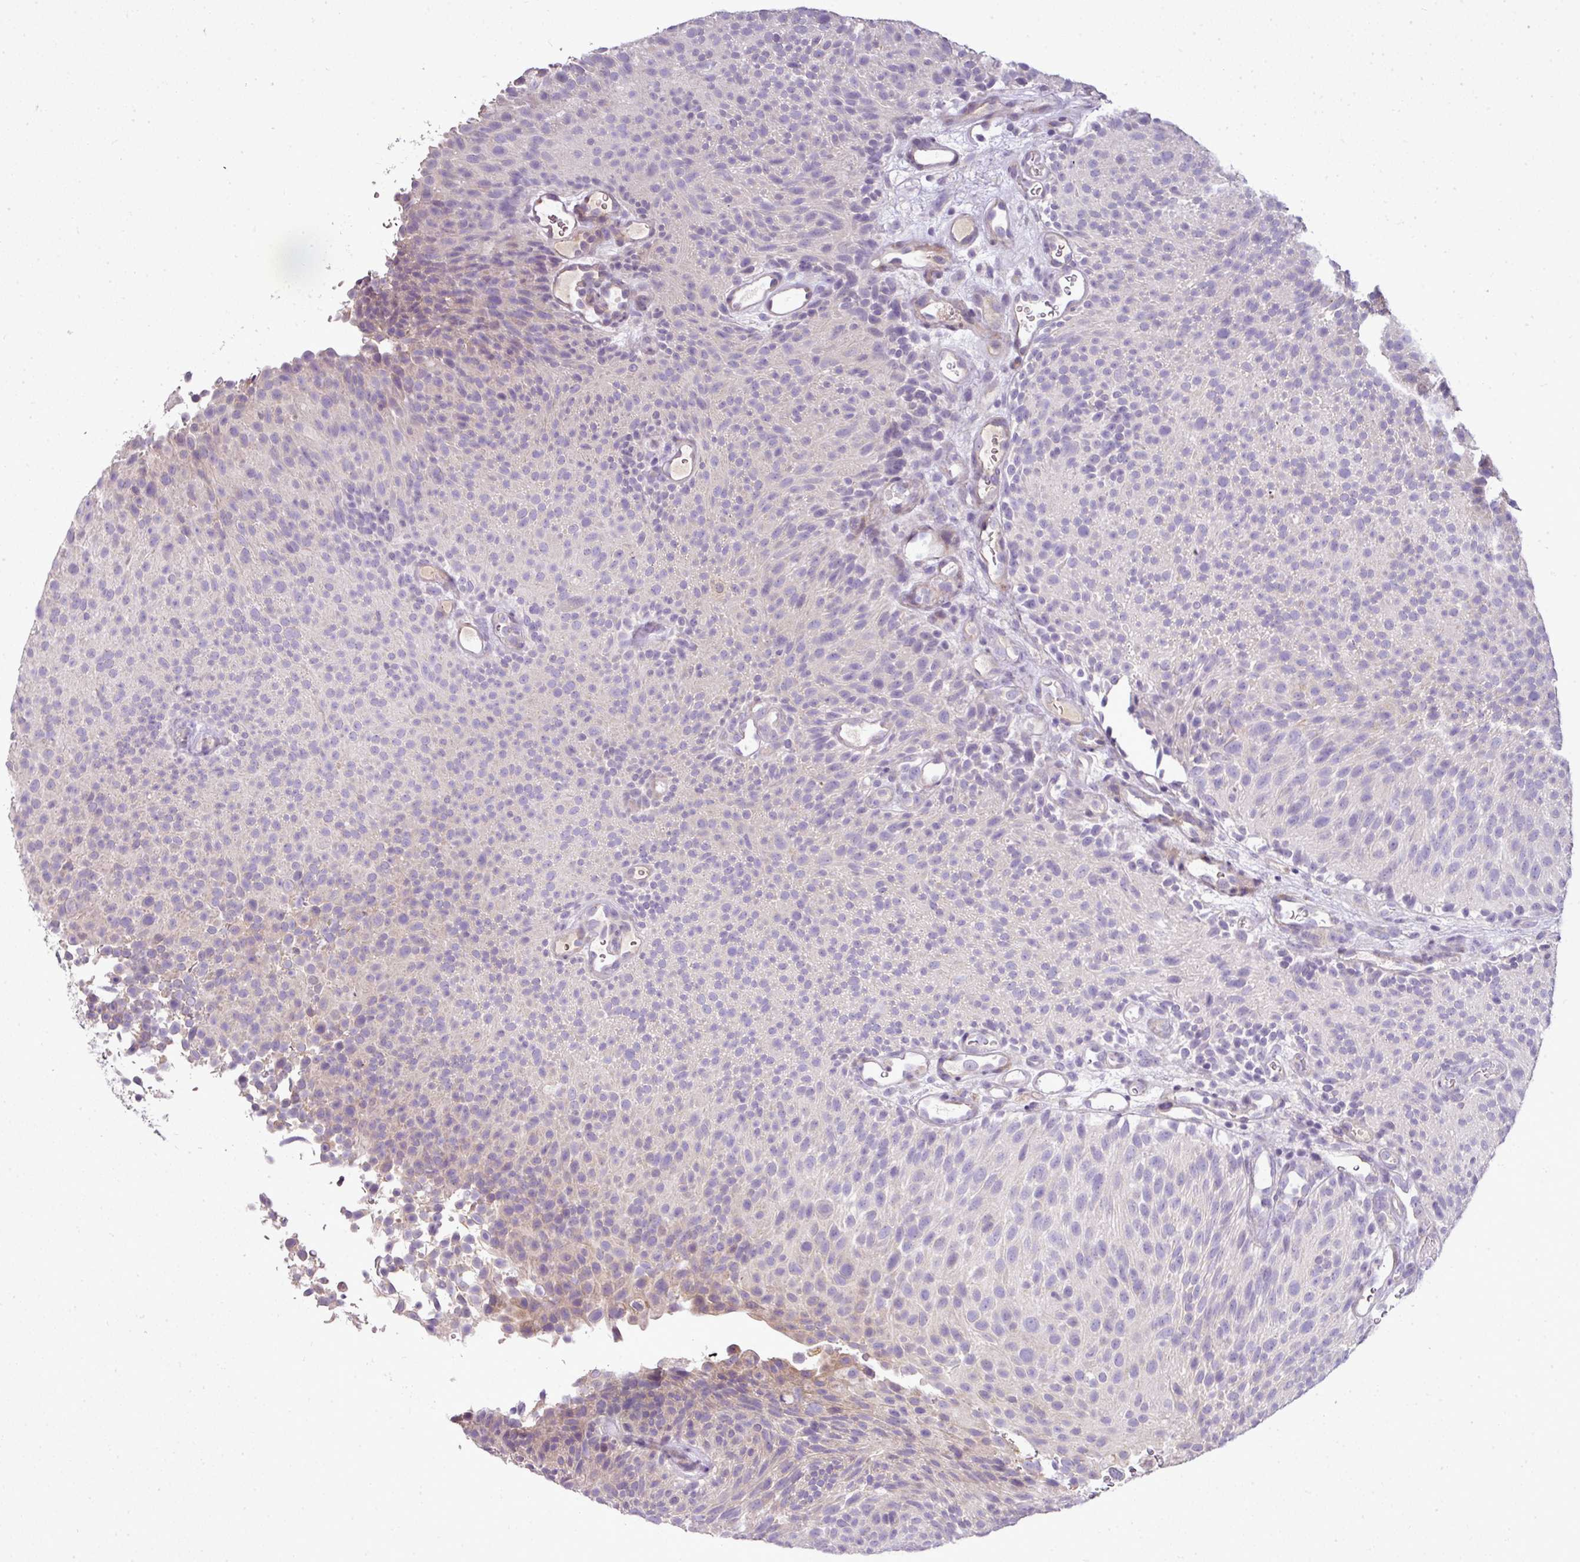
{"staining": {"intensity": "weak", "quantity": "<25%", "location": "cytoplasmic/membranous"}, "tissue": "urothelial cancer", "cell_type": "Tumor cells", "image_type": "cancer", "snomed": [{"axis": "morphology", "description": "Urothelial carcinoma, Low grade"}, {"axis": "topography", "description": "Urinary bladder"}], "caption": "The histopathology image exhibits no significant staining in tumor cells of urothelial cancer.", "gene": "GAN", "patient": {"sex": "male", "age": 78}}